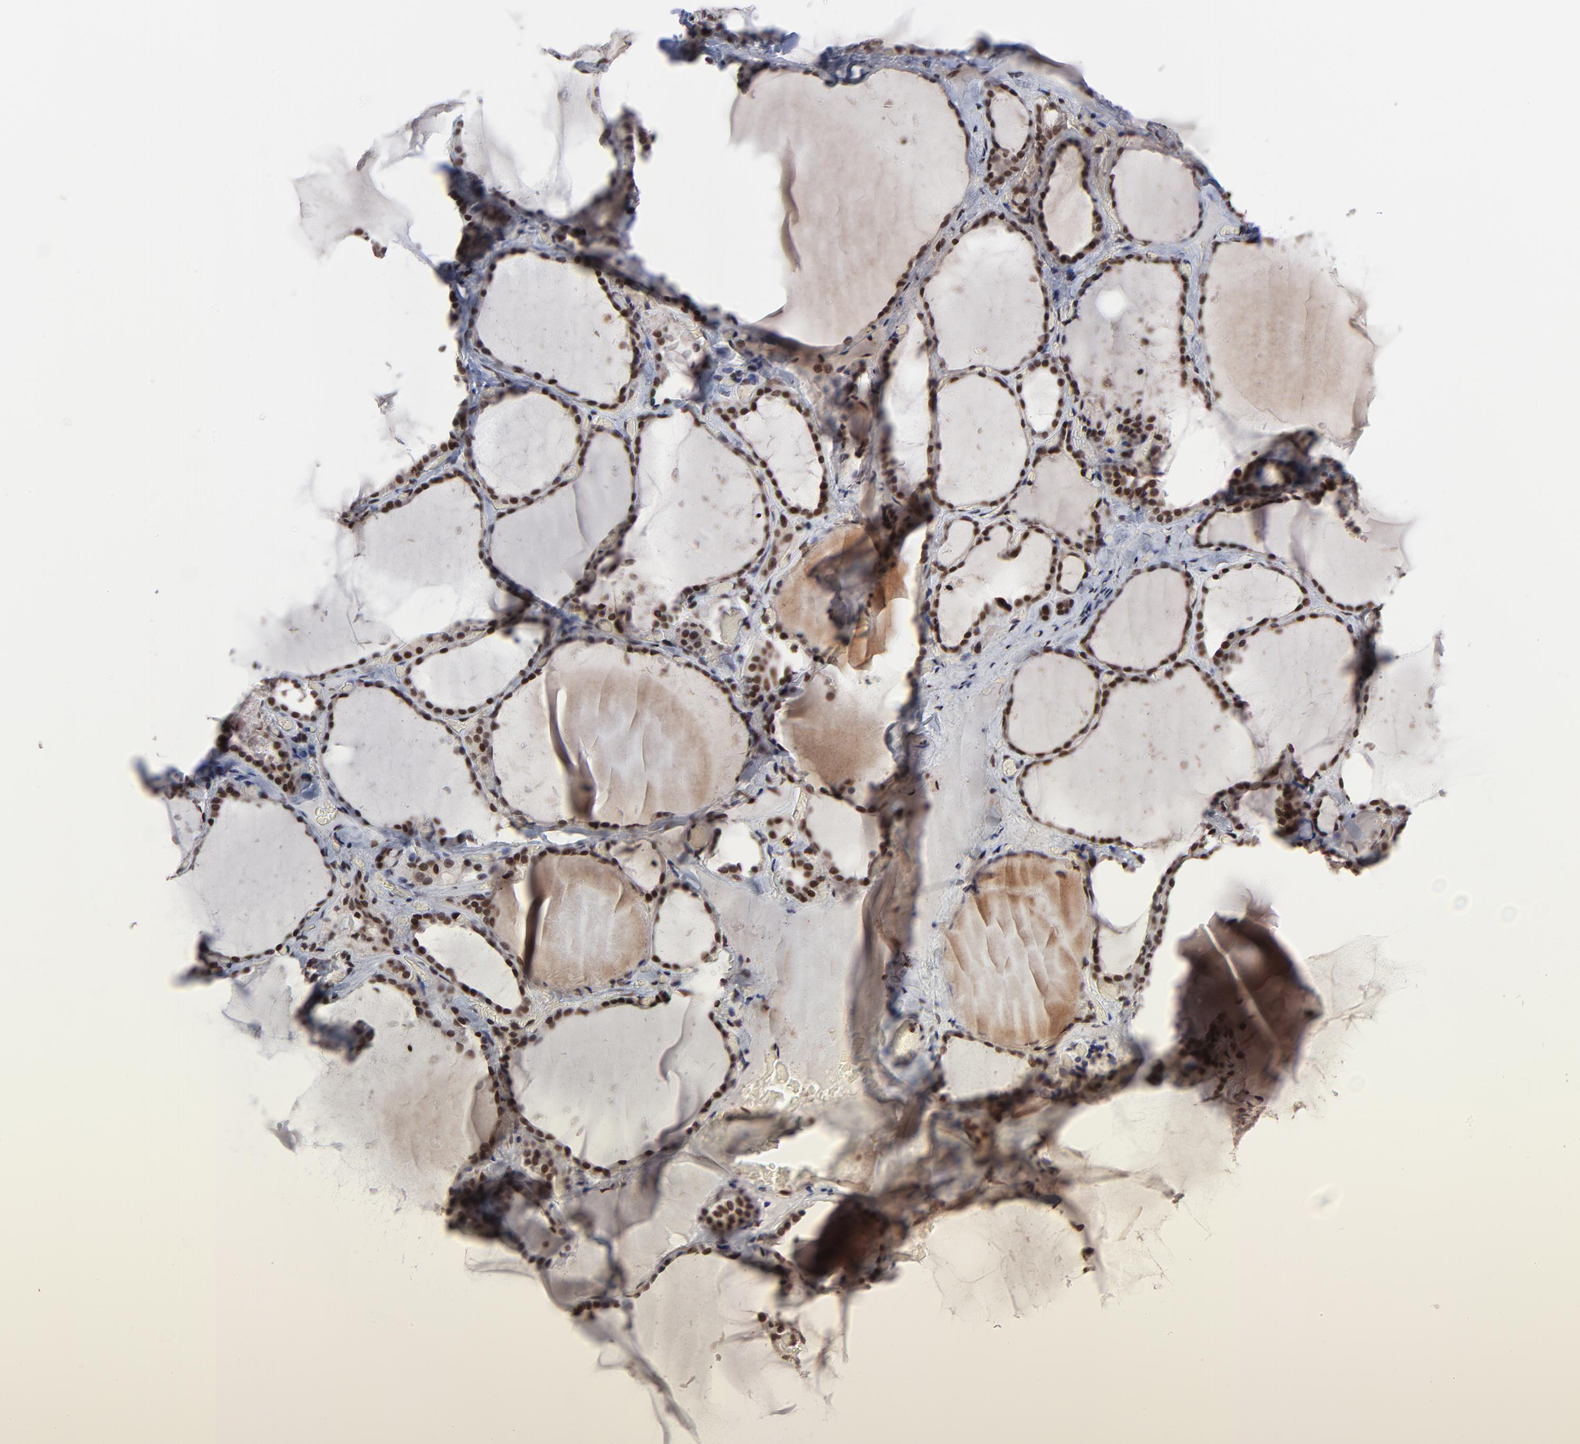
{"staining": {"intensity": "strong", "quantity": ">75%", "location": "nuclear"}, "tissue": "thyroid gland", "cell_type": "Glandular cells", "image_type": "normal", "snomed": [{"axis": "morphology", "description": "Normal tissue, NOS"}, {"axis": "topography", "description": "Thyroid gland"}], "caption": "Thyroid gland stained with IHC displays strong nuclear staining in approximately >75% of glandular cells.", "gene": "ZNF777", "patient": {"sex": "female", "age": 22}}